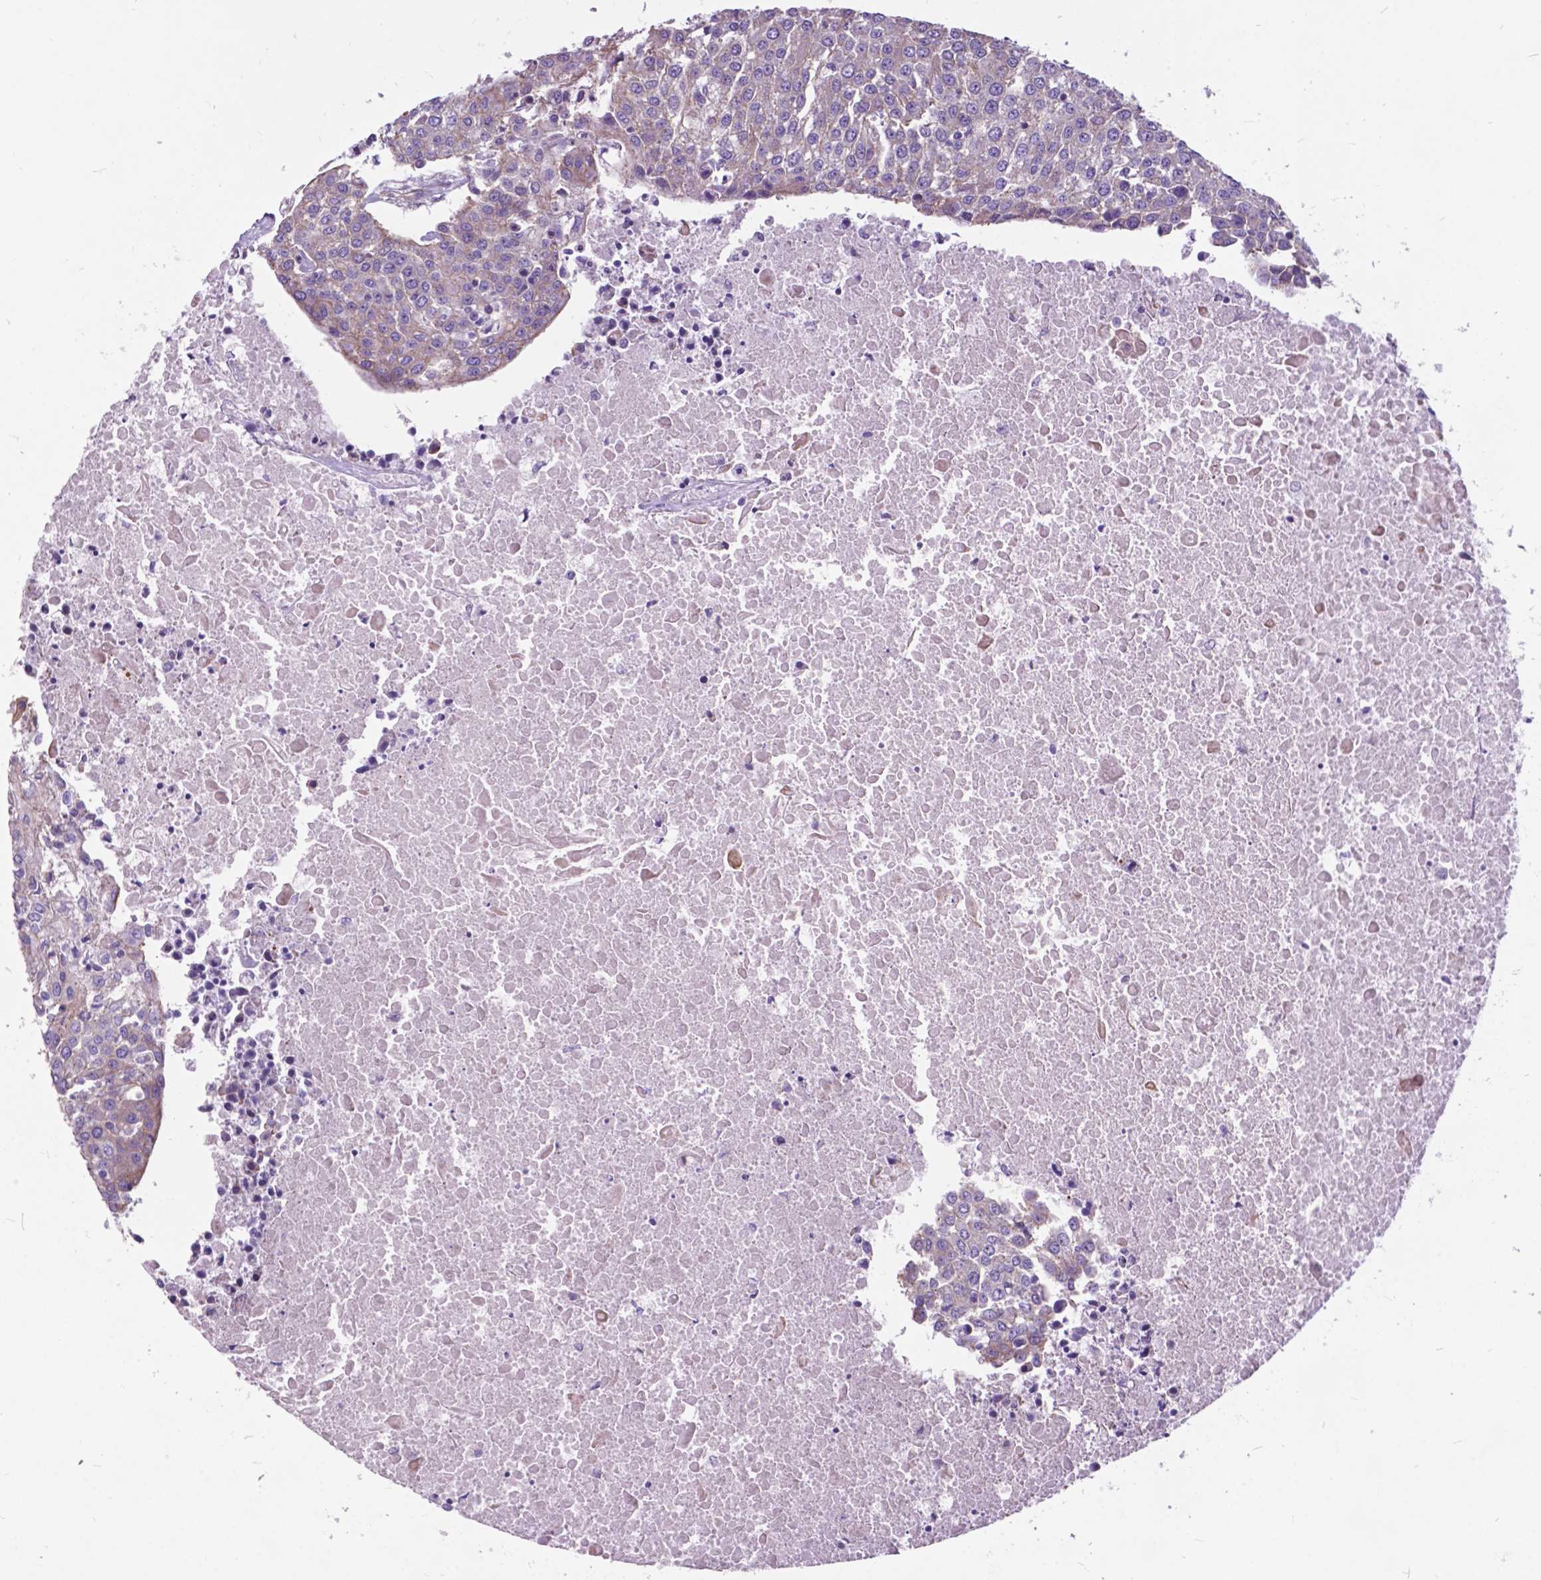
{"staining": {"intensity": "negative", "quantity": "none", "location": "none"}, "tissue": "urothelial cancer", "cell_type": "Tumor cells", "image_type": "cancer", "snomed": [{"axis": "morphology", "description": "Urothelial carcinoma, High grade"}, {"axis": "topography", "description": "Urinary bladder"}], "caption": "Immunohistochemistry image of human high-grade urothelial carcinoma stained for a protein (brown), which displays no expression in tumor cells.", "gene": "FLT4", "patient": {"sex": "female", "age": 85}}